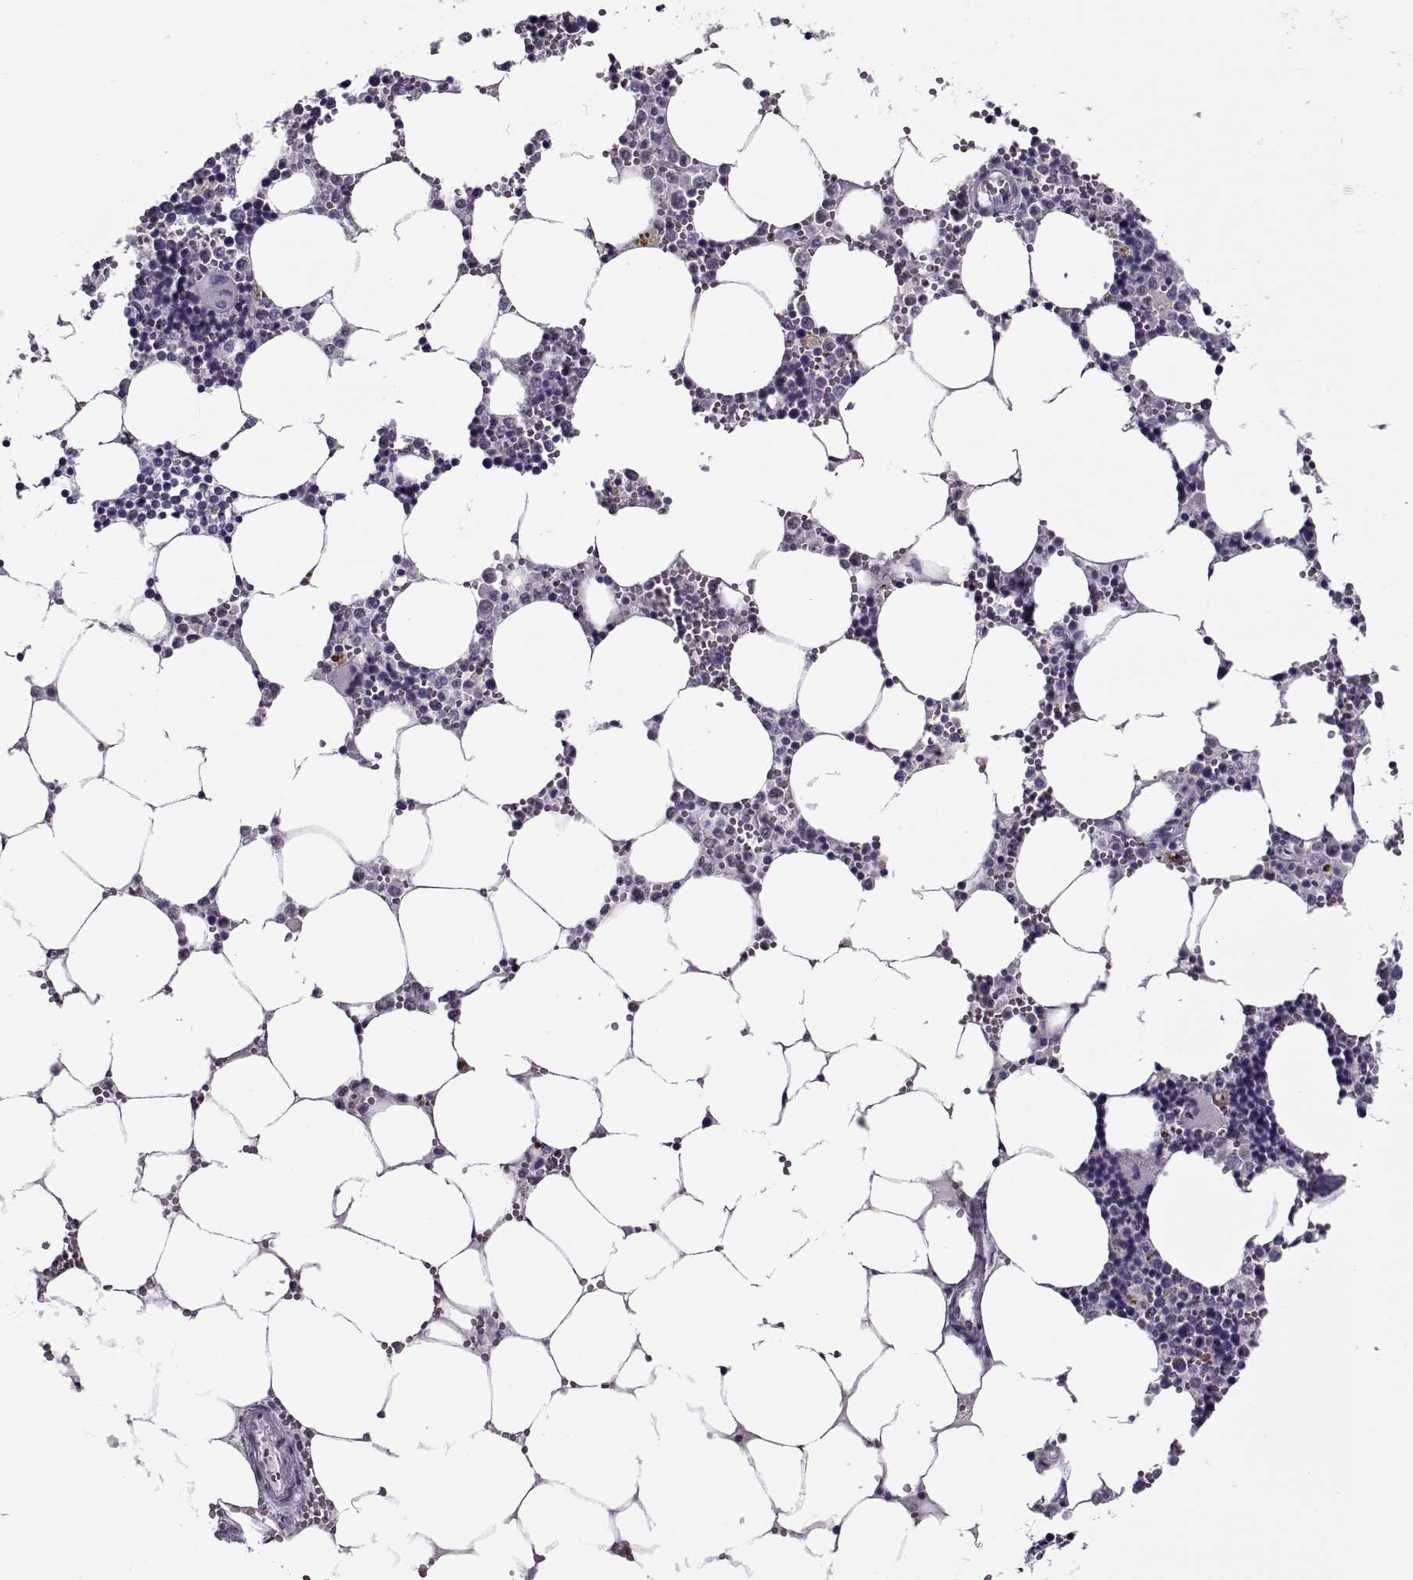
{"staining": {"intensity": "negative", "quantity": "none", "location": "none"}, "tissue": "bone marrow", "cell_type": "Hematopoietic cells", "image_type": "normal", "snomed": [{"axis": "morphology", "description": "Normal tissue, NOS"}, {"axis": "topography", "description": "Bone marrow"}], "caption": "IHC of unremarkable human bone marrow reveals no expression in hematopoietic cells.", "gene": "CIBAR1", "patient": {"sex": "male", "age": 54}}